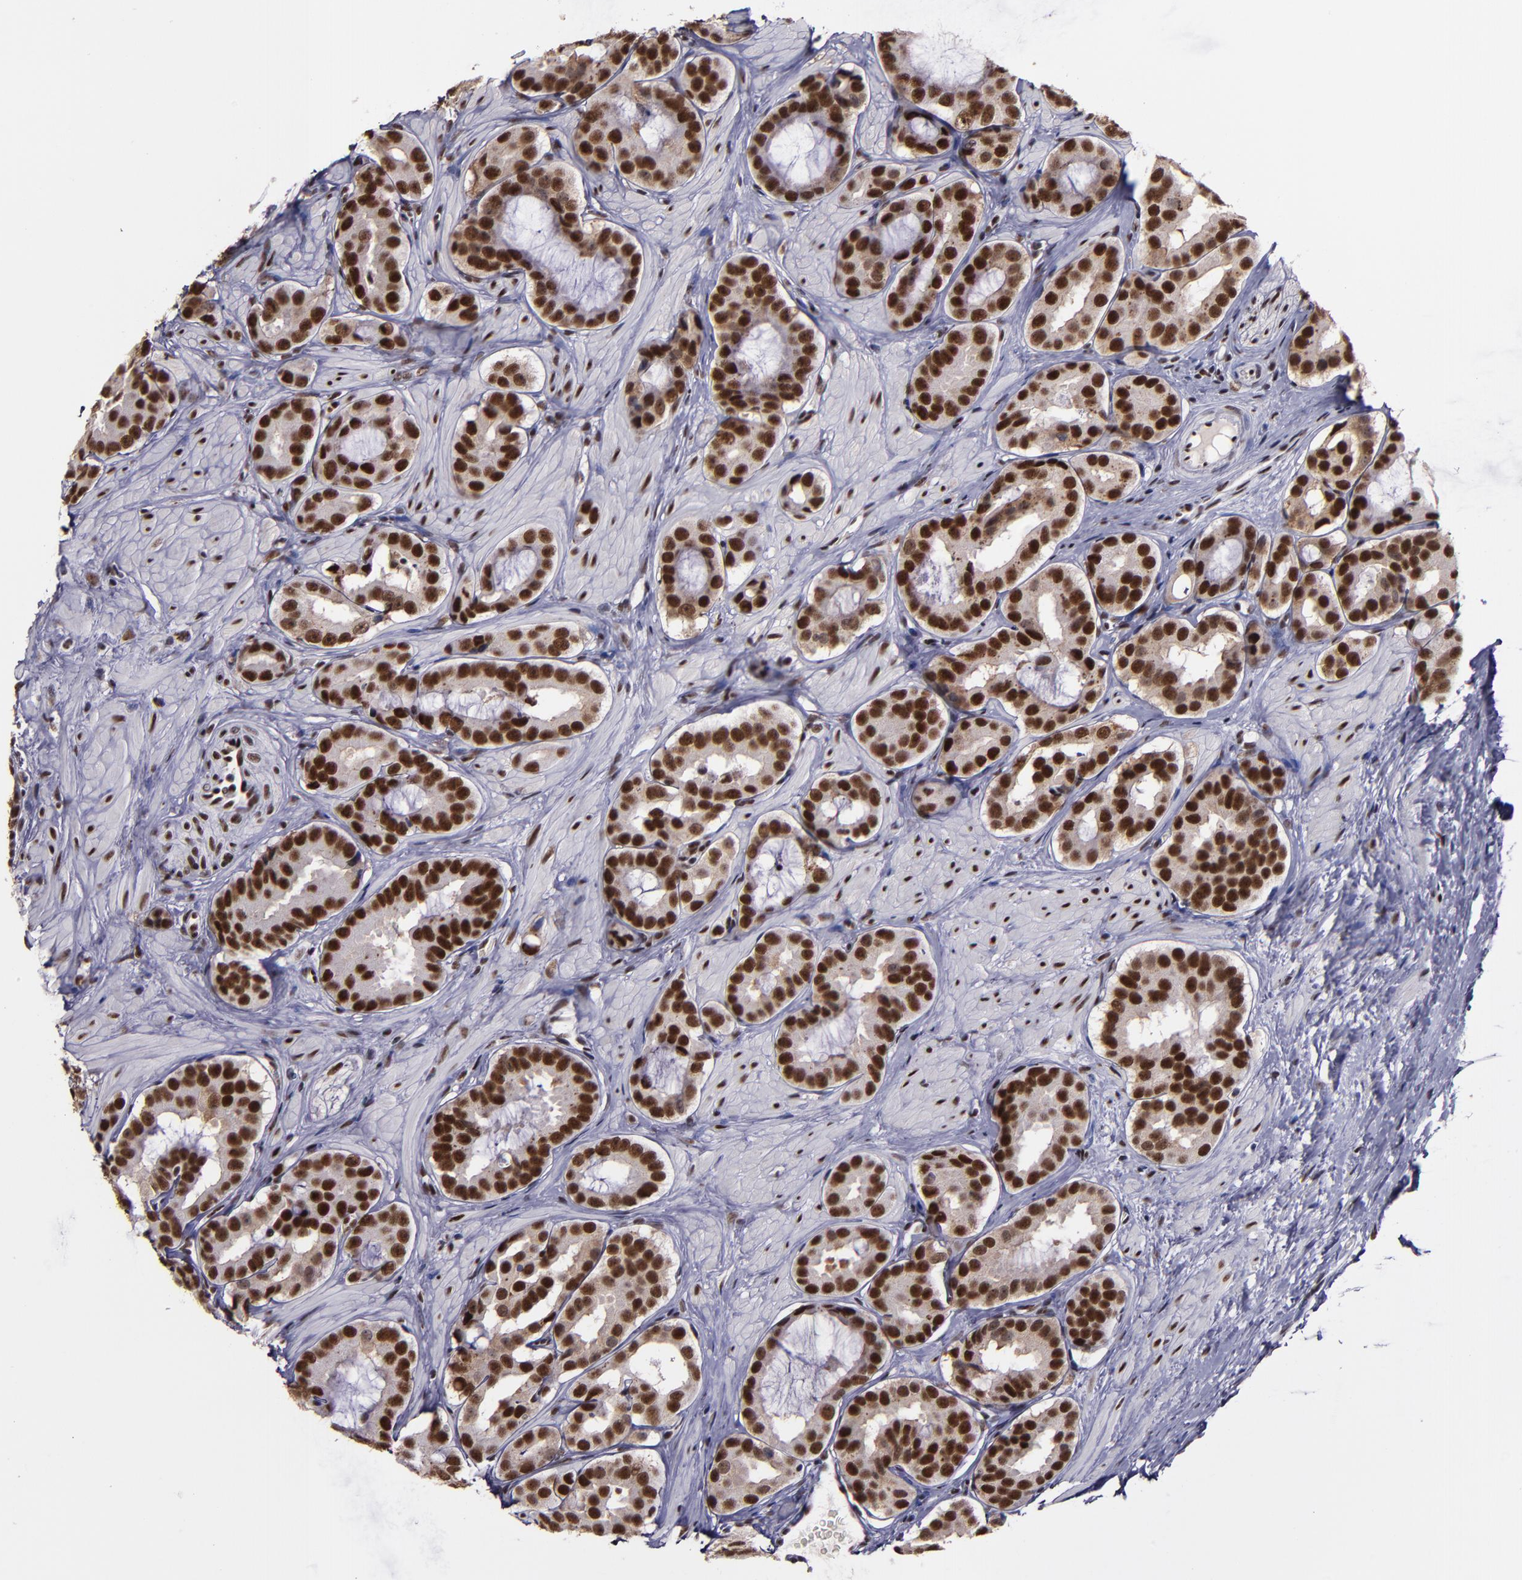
{"staining": {"intensity": "strong", "quantity": ">75%", "location": "nuclear"}, "tissue": "prostate cancer", "cell_type": "Tumor cells", "image_type": "cancer", "snomed": [{"axis": "morphology", "description": "Adenocarcinoma, Low grade"}, {"axis": "topography", "description": "Prostate"}], "caption": "An image of human prostate cancer stained for a protein shows strong nuclear brown staining in tumor cells.", "gene": "PPP4R3A", "patient": {"sex": "male", "age": 59}}